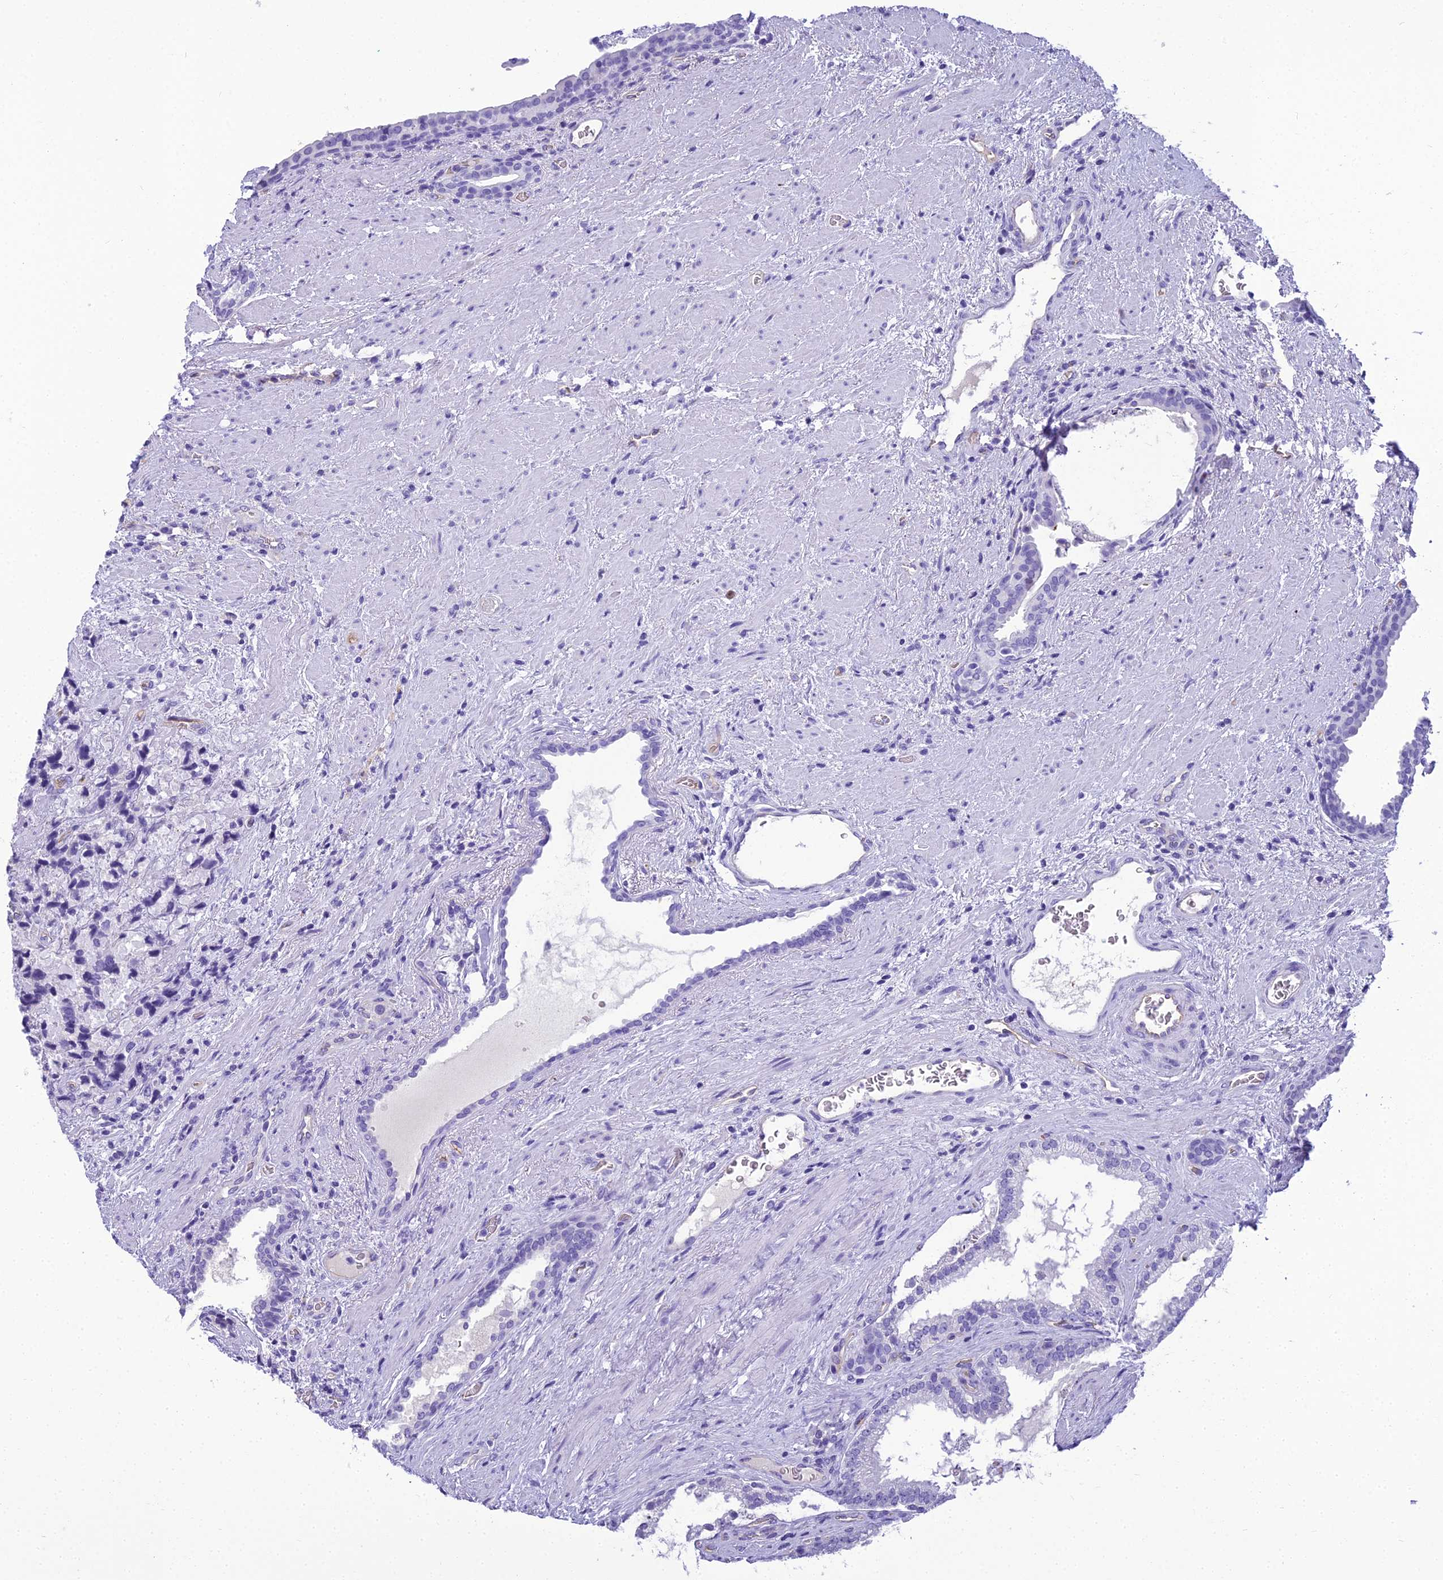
{"staining": {"intensity": "negative", "quantity": "none", "location": "none"}, "tissue": "prostate cancer", "cell_type": "Tumor cells", "image_type": "cancer", "snomed": [{"axis": "morphology", "description": "Adenocarcinoma, High grade"}, {"axis": "topography", "description": "Prostate"}], "caption": "Photomicrograph shows no protein expression in tumor cells of prostate adenocarcinoma (high-grade) tissue.", "gene": "NINJ1", "patient": {"sex": "male", "age": 70}}